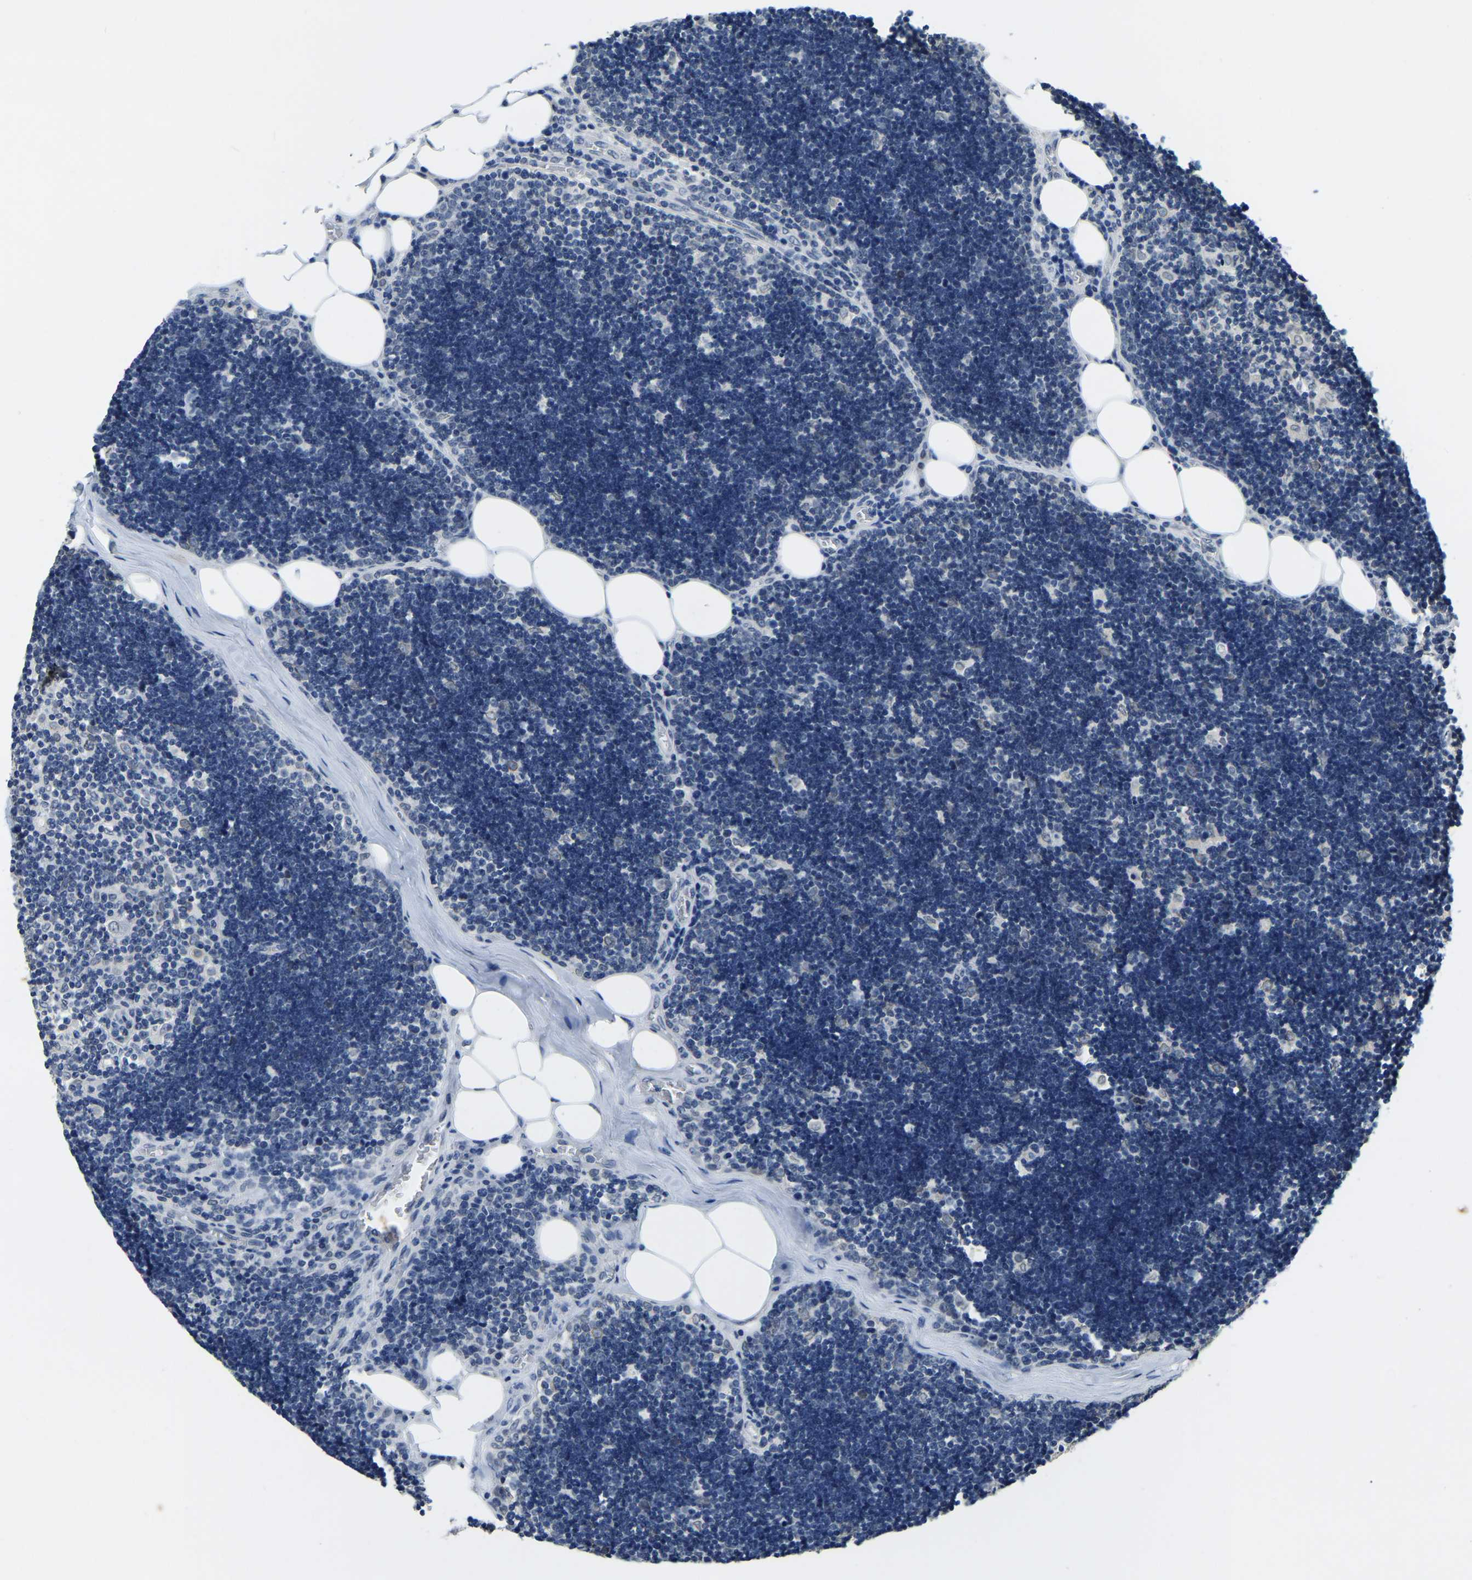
{"staining": {"intensity": "negative", "quantity": "none", "location": "none"}, "tissue": "lymph node", "cell_type": "Germinal center cells", "image_type": "normal", "snomed": [{"axis": "morphology", "description": "Normal tissue, NOS"}, {"axis": "topography", "description": "Lymph node"}], "caption": "IHC photomicrograph of normal lymph node: human lymph node stained with DAB reveals no significant protein staining in germinal center cells.", "gene": "RANBP2", "patient": {"sex": "male", "age": 33}}